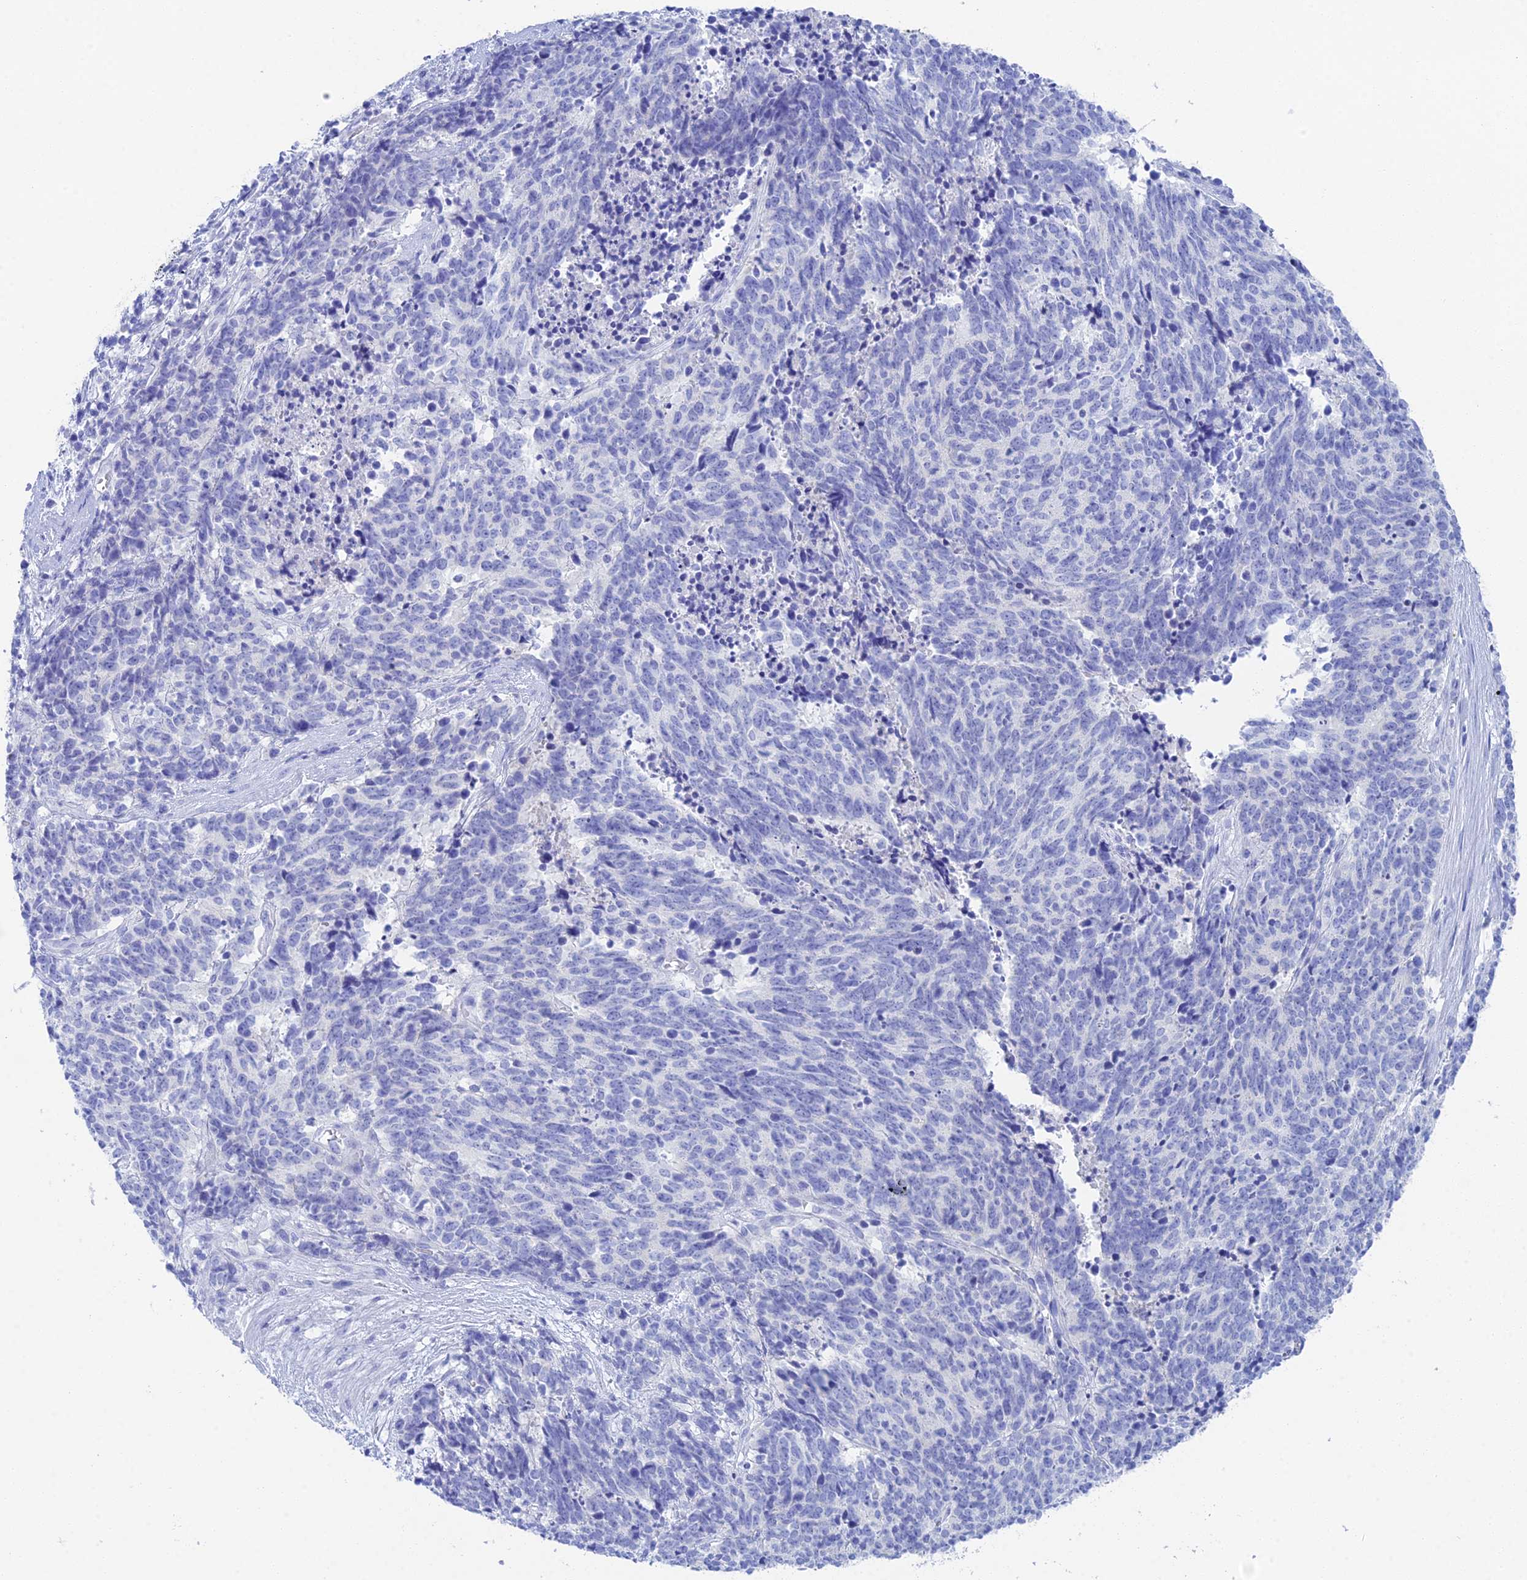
{"staining": {"intensity": "negative", "quantity": "none", "location": "none"}, "tissue": "cervical cancer", "cell_type": "Tumor cells", "image_type": "cancer", "snomed": [{"axis": "morphology", "description": "Squamous cell carcinoma, NOS"}, {"axis": "topography", "description": "Cervix"}], "caption": "Micrograph shows no significant protein staining in tumor cells of cervical cancer.", "gene": "REG1A", "patient": {"sex": "female", "age": 29}}